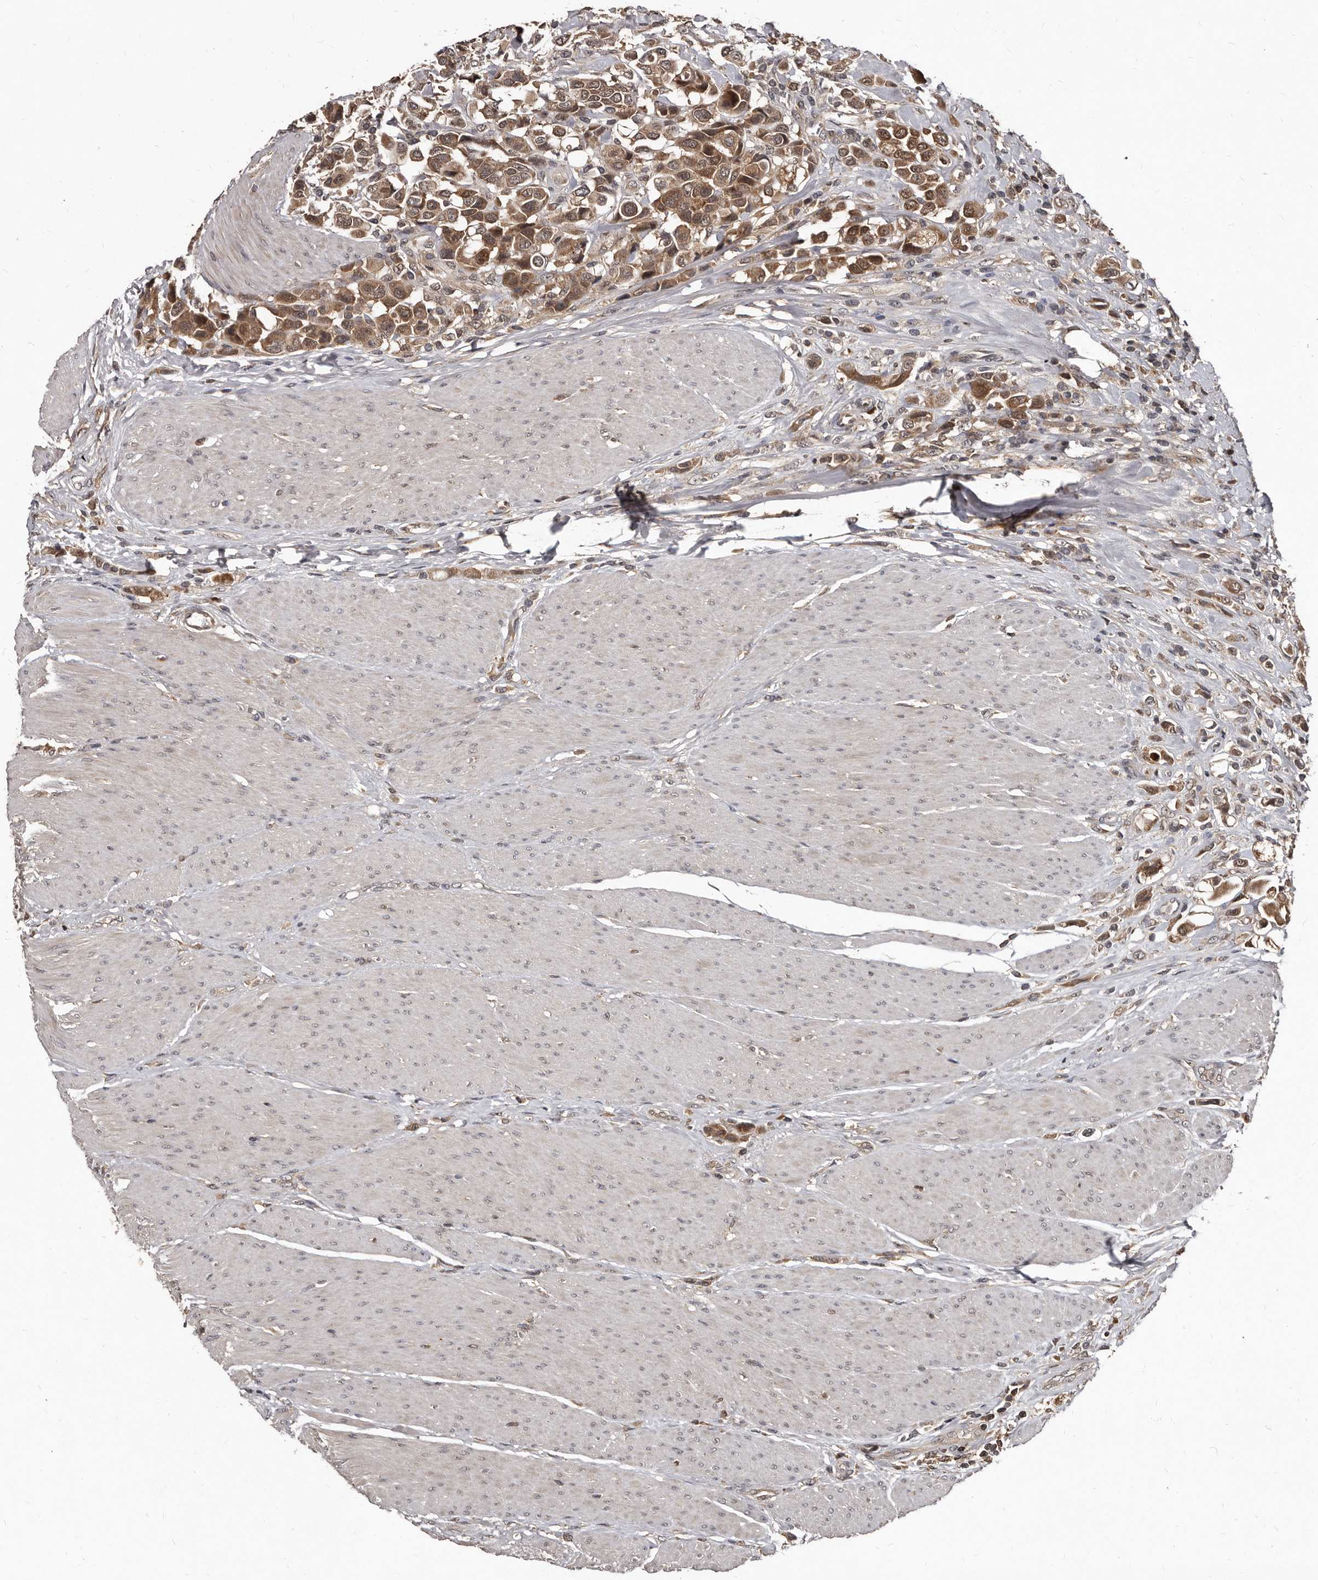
{"staining": {"intensity": "moderate", "quantity": ">75%", "location": "cytoplasmic/membranous"}, "tissue": "urothelial cancer", "cell_type": "Tumor cells", "image_type": "cancer", "snomed": [{"axis": "morphology", "description": "Urothelial carcinoma, High grade"}, {"axis": "topography", "description": "Urinary bladder"}], "caption": "The micrograph displays staining of urothelial cancer, revealing moderate cytoplasmic/membranous protein expression (brown color) within tumor cells. The staining was performed using DAB (3,3'-diaminobenzidine) to visualize the protein expression in brown, while the nuclei were stained in blue with hematoxylin (Magnification: 20x).", "gene": "PMVK", "patient": {"sex": "male", "age": 50}}